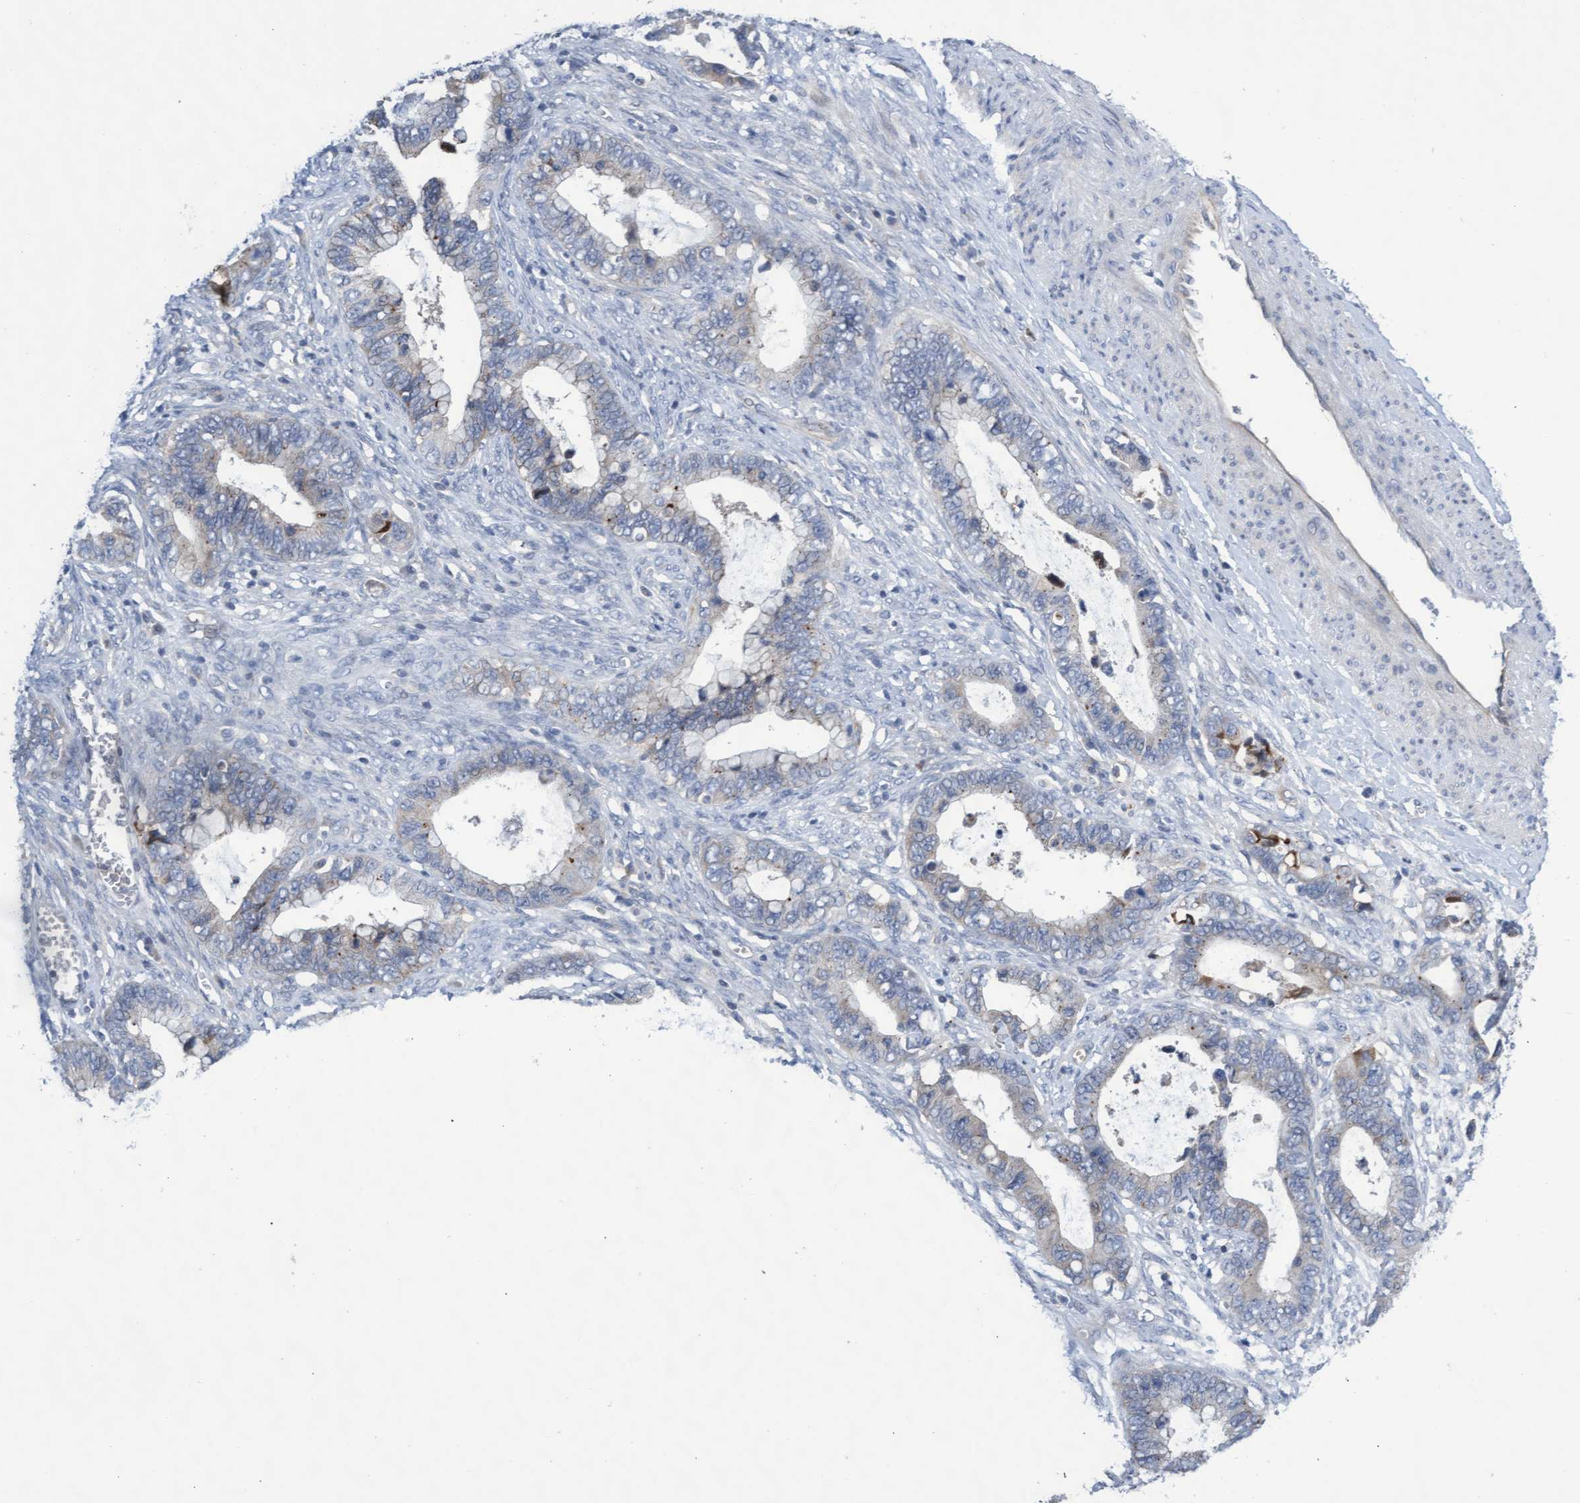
{"staining": {"intensity": "weak", "quantity": "<25%", "location": "cytoplasmic/membranous"}, "tissue": "cervical cancer", "cell_type": "Tumor cells", "image_type": "cancer", "snomed": [{"axis": "morphology", "description": "Adenocarcinoma, NOS"}, {"axis": "topography", "description": "Cervix"}], "caption": "The micrograph displays no staining of tumor cells in adenocarcinoma (cervical). (Stains: DAB immunohistochemistry with hematoxylin counter stain, Microscopy: brightfield microscopy at high magnification).", "gene": "ABCF2", "patient": {"sex": "female", "age": 44}}